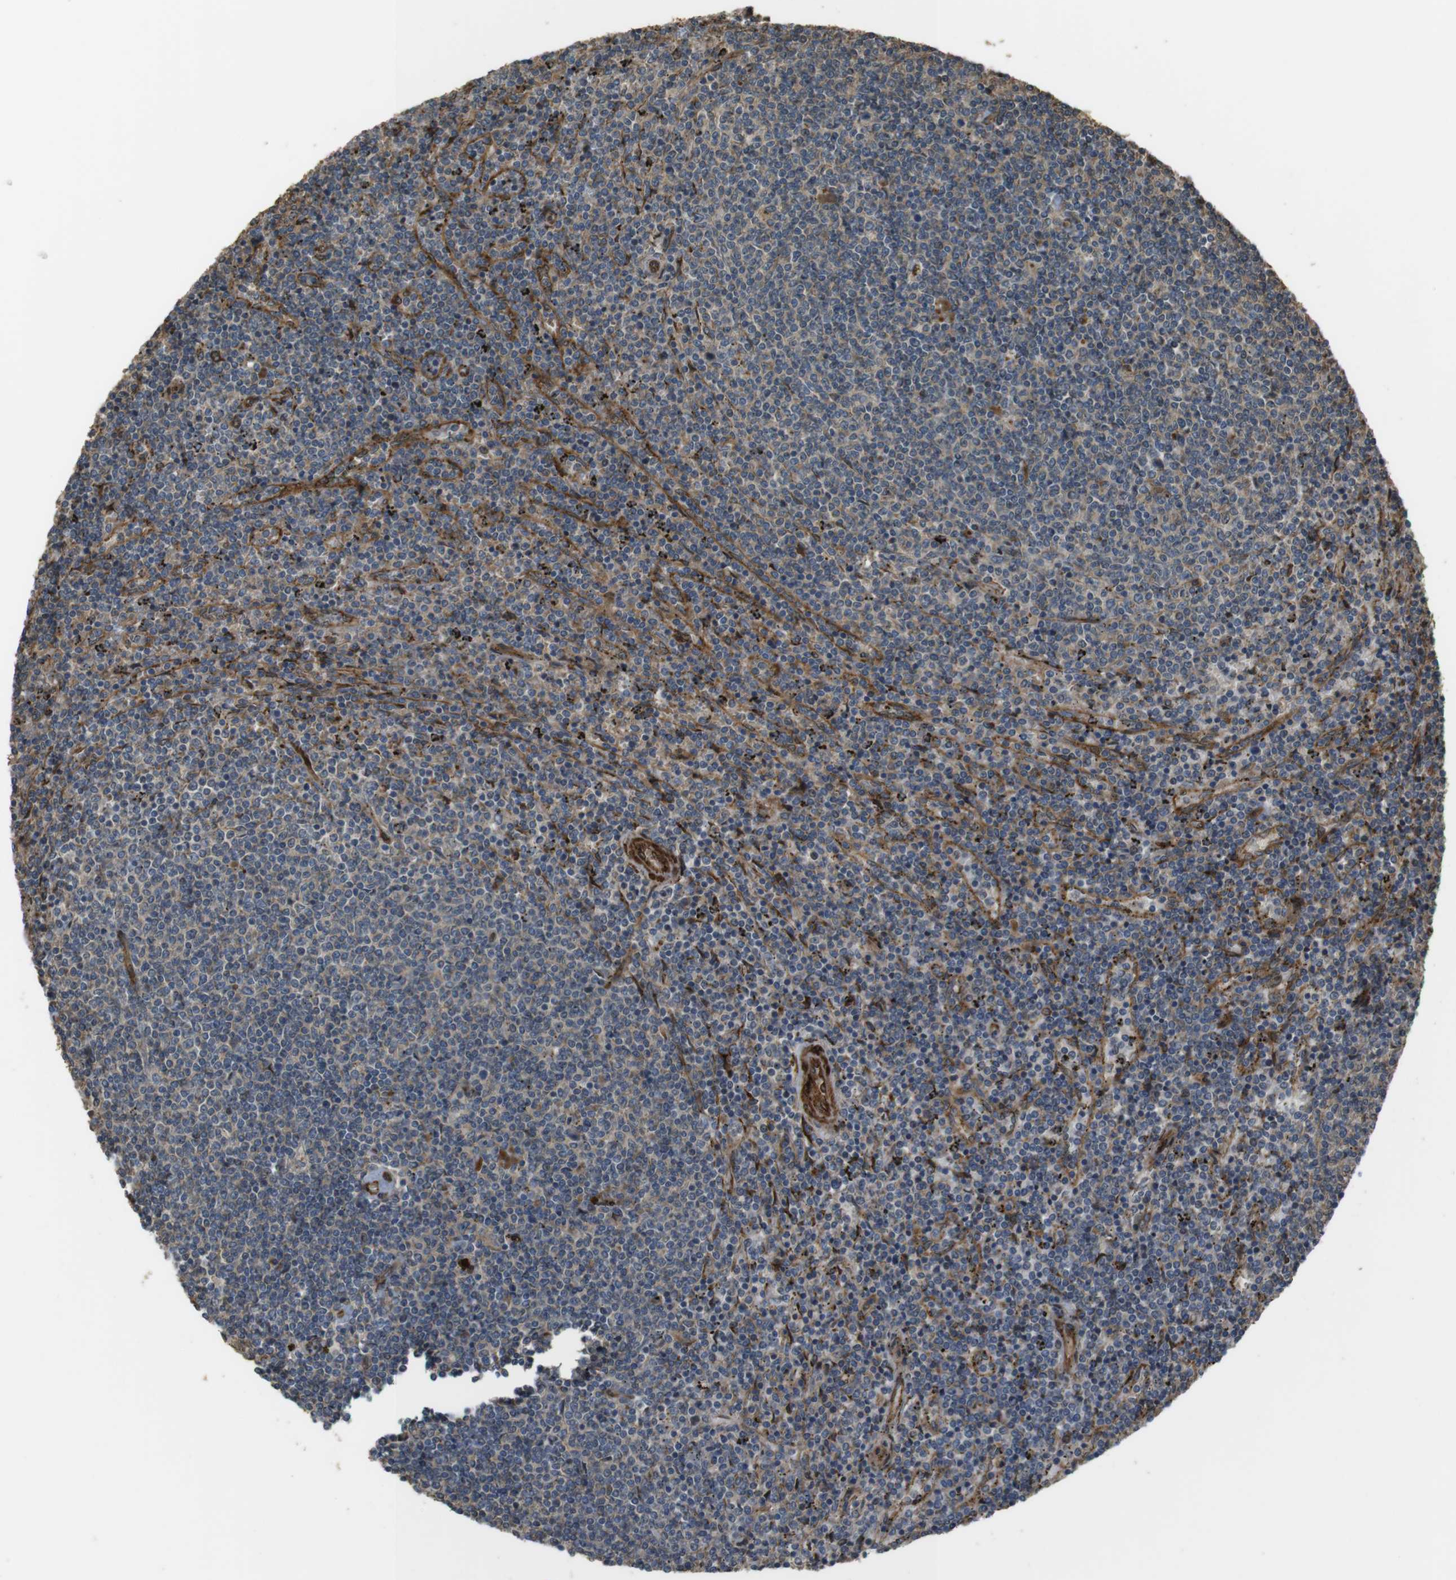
{"staining": {"intensity": "weak", "quantity": "<25%", "location": "cytoplasmic/membranous"}, "tissue": "lymphoma", "cell_type": "Tumor cells", "image_type": "cancer", "snomed": [{"axis": "morphology", "description": "Malignant lymphoma, non-Hodgkin's type, Low grade"}, {"axis": "topography", "description": "Spleen"}], "caption": "The immunohistochemistry histopathology image has no significant positivity in tumor cells of low-grade malignant lymphoma, non-Hodgkin's type tissue. The staining is performed using DAB (3,3'-diaminobenzidine) brown chromogen with nuclei counter-stained in using hematoxylin.", "gene": "MSRB3", "patient": {"sex": "female", "age": 50}}